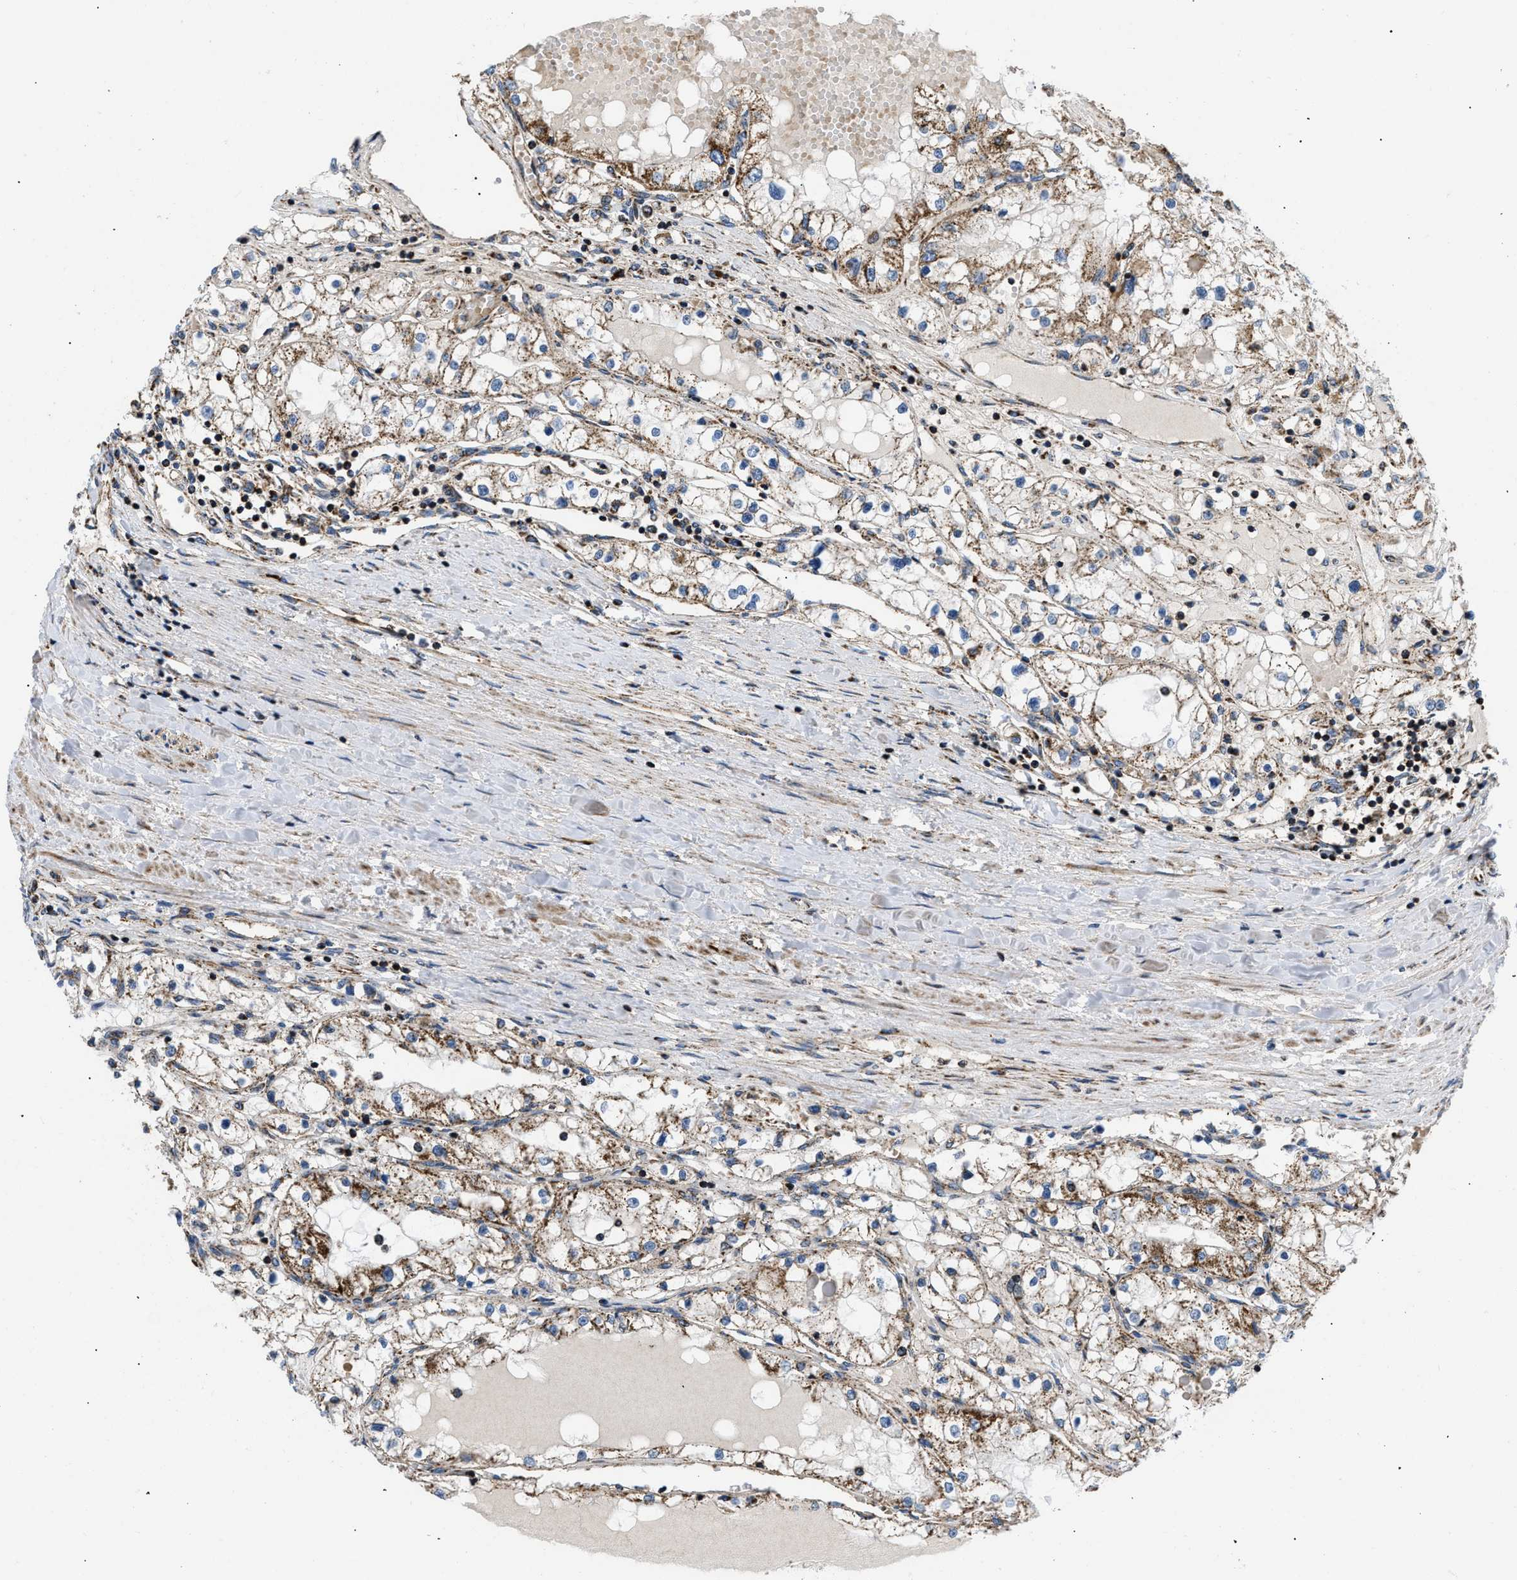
{"staining": {"intensity": "moderate", "quantity": ">75%", "location": "cytoplasmic/membranous"}, "tissue": "renal cancer", "cell_type": "Tumor cells", "image_type": "cancer", "snomed": [{"axis": "morphology", "description": "Adenocarcinoma, NOS"}, {"axis": "topography", "description": "Kidney"}], "caption": "DAB immunohistochemical staining of renal cancer (adenocarcinoma) exhibits moderate cytoplasmic/membranous protein staining in about >75% of tumor cells. Using DAB (brown) and hematoxylin (blue) stains, captured at high magnification using brightfield microscopy.", "gene": "OPTN", "patient": {"sex": "male", "age": 68}}